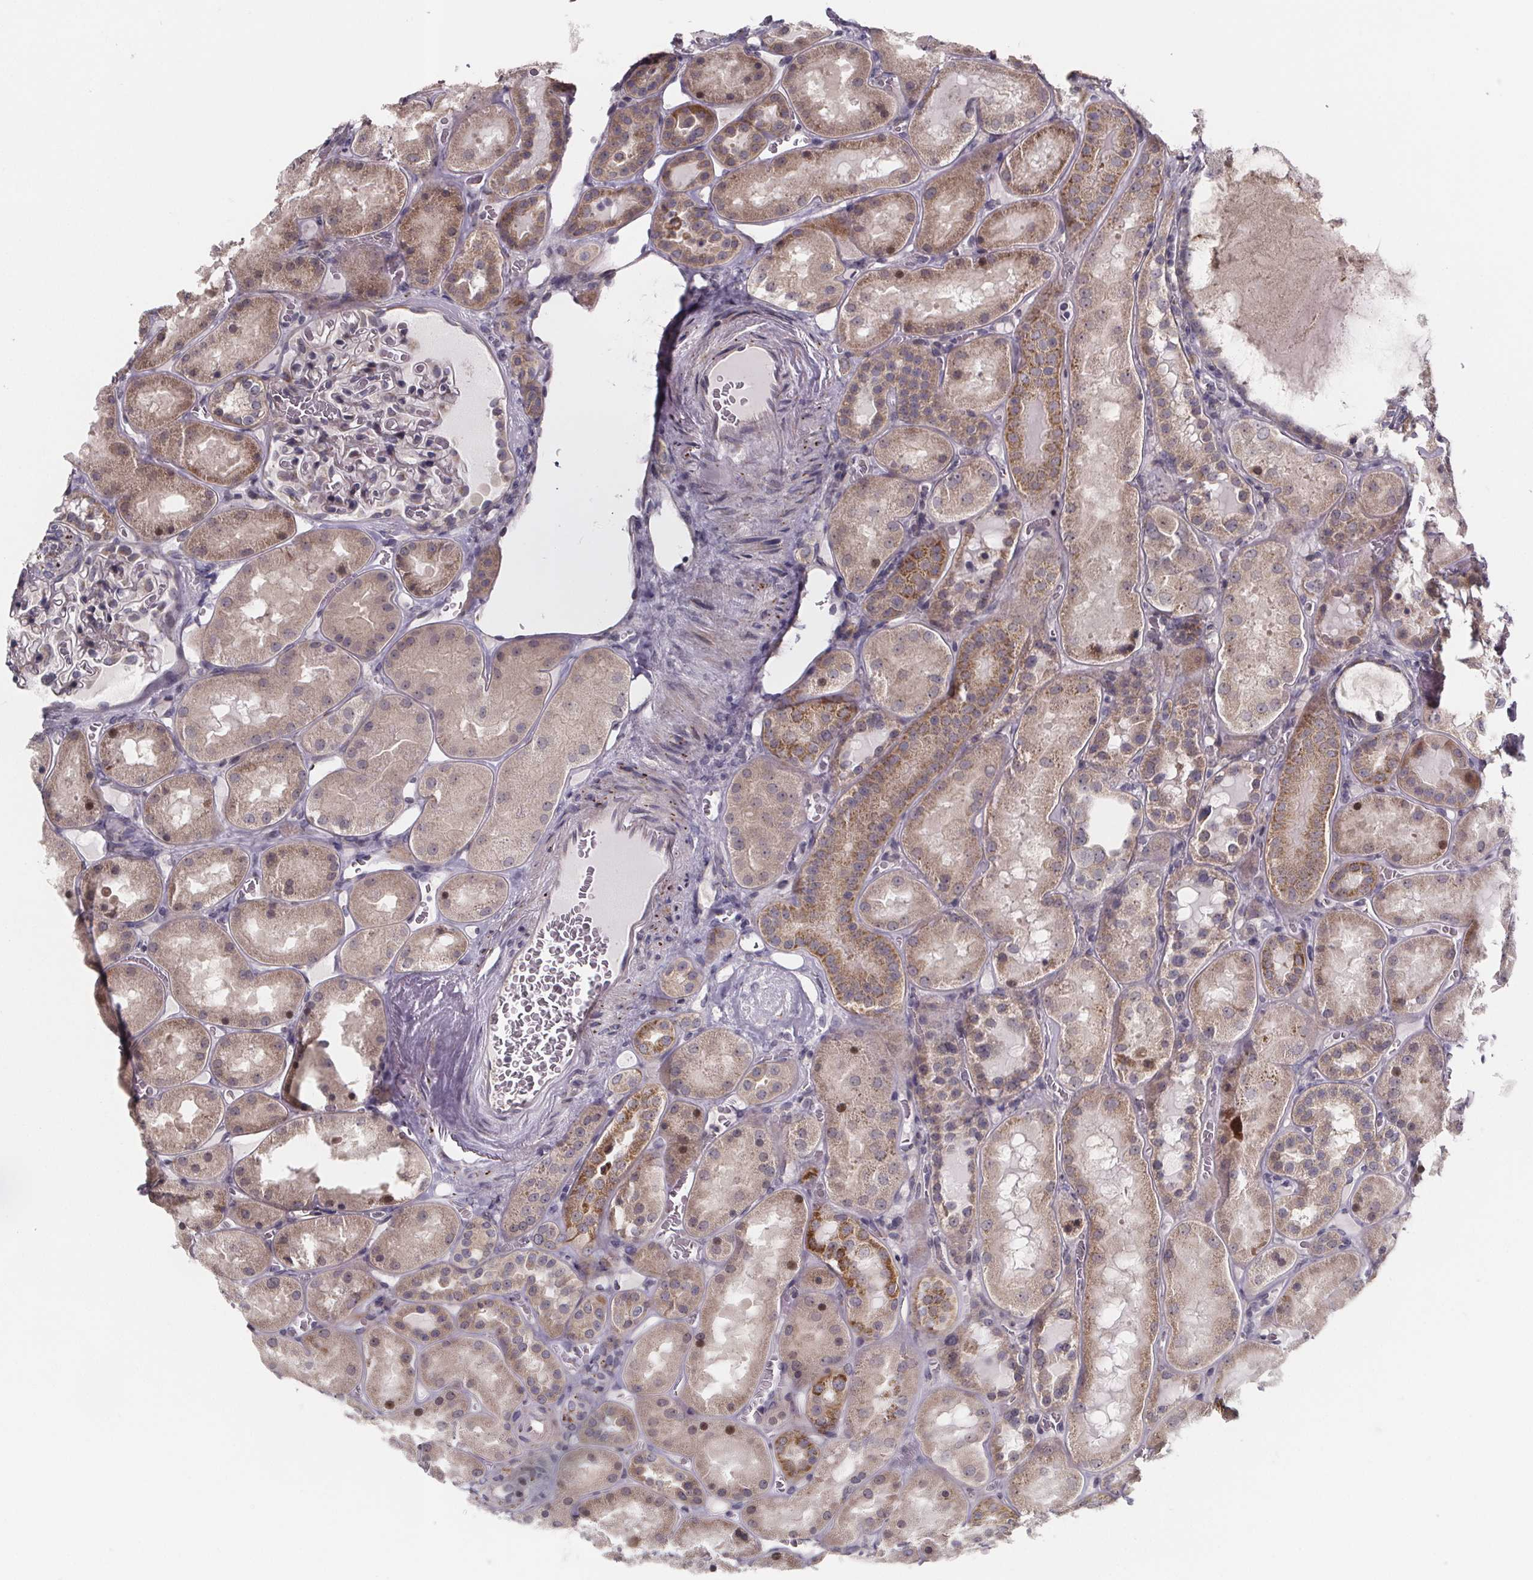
{"staining": {"intensity": "moderate", "quantity": "<25%", "location": "cytoplasmic/membranous"}, "tissue": "kidney", "cell_type": "Cells in glomeruli", "image_type": "normal", "snomed": [{"axis": "morphology", "description": "Normal tissue, NOS"}, {"axis": "topography", "description": "Kidney"}], "caption": "Immunohistochemistry (IHC) (DAB (3,3'-diaminobenzidine)) staining of unremarkable human kidney reveals moderate cytoplasmic/membranous protein staining in about <25% of cells in glomeruli.", "gene": "NDST1", "patient": {"sex": "male", "age": 73}}